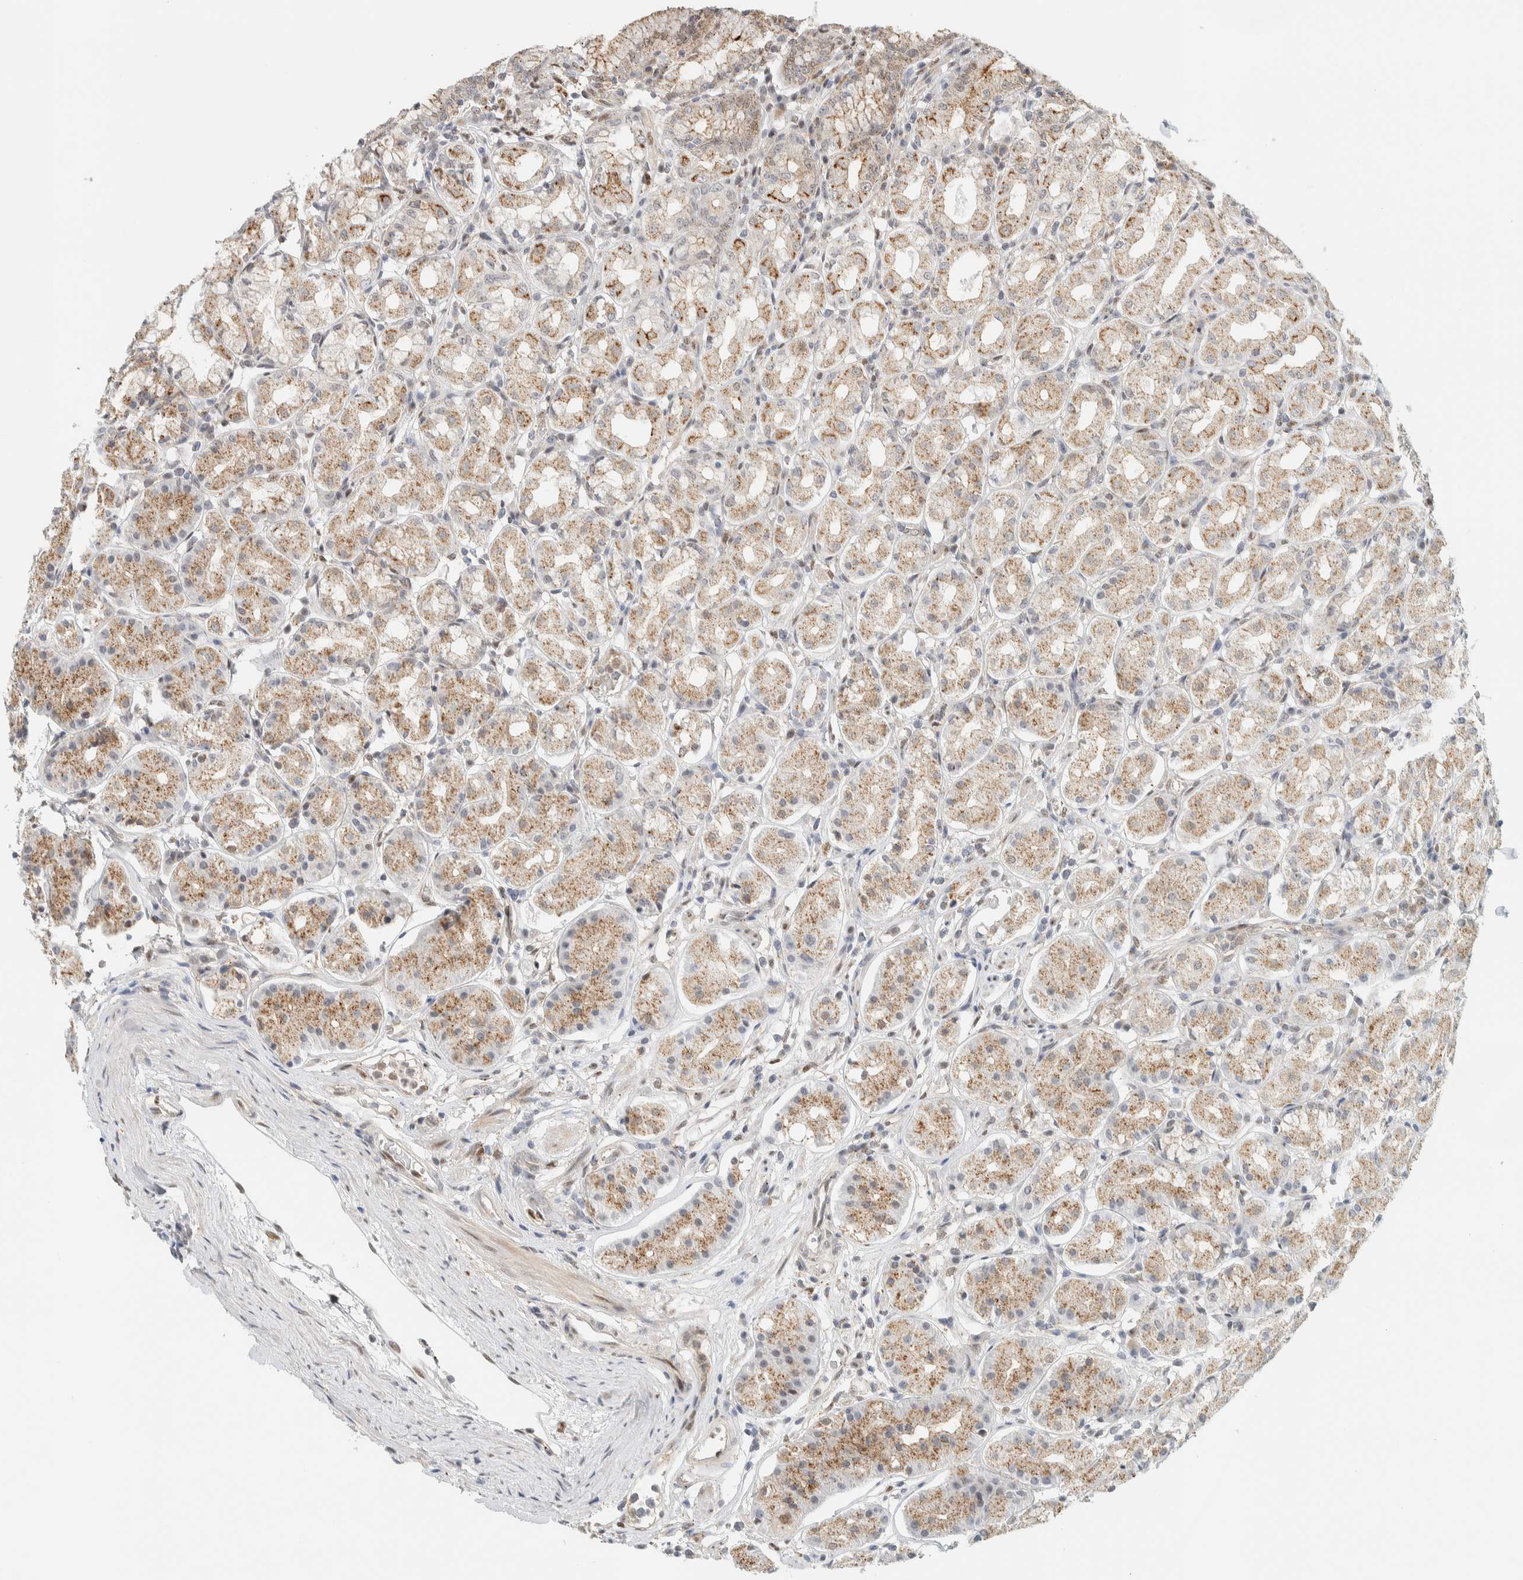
{"staining": {"intensity": "weak", "quantity": ">75%", "location": "cytoplasmic/membranous"}, "tissue": "stomach", "cell_type": "Glandular cells", "image_type": "normal", "snomed": [{"axis": "morphology", "description": "Normal tissue, NOS"}, {"axis": "topography", "description": "Stomach"}, {"axis": "topography", "description": "Stomach, lower"}], "caption": "Normal stomach was stained to show a protein in brown. There is low levels of weak cytoplasmic/membranous expression in approximately >75% of glandular cells.", "gene": "TFE3", "patient": {"sex": "female", "age": 56}}